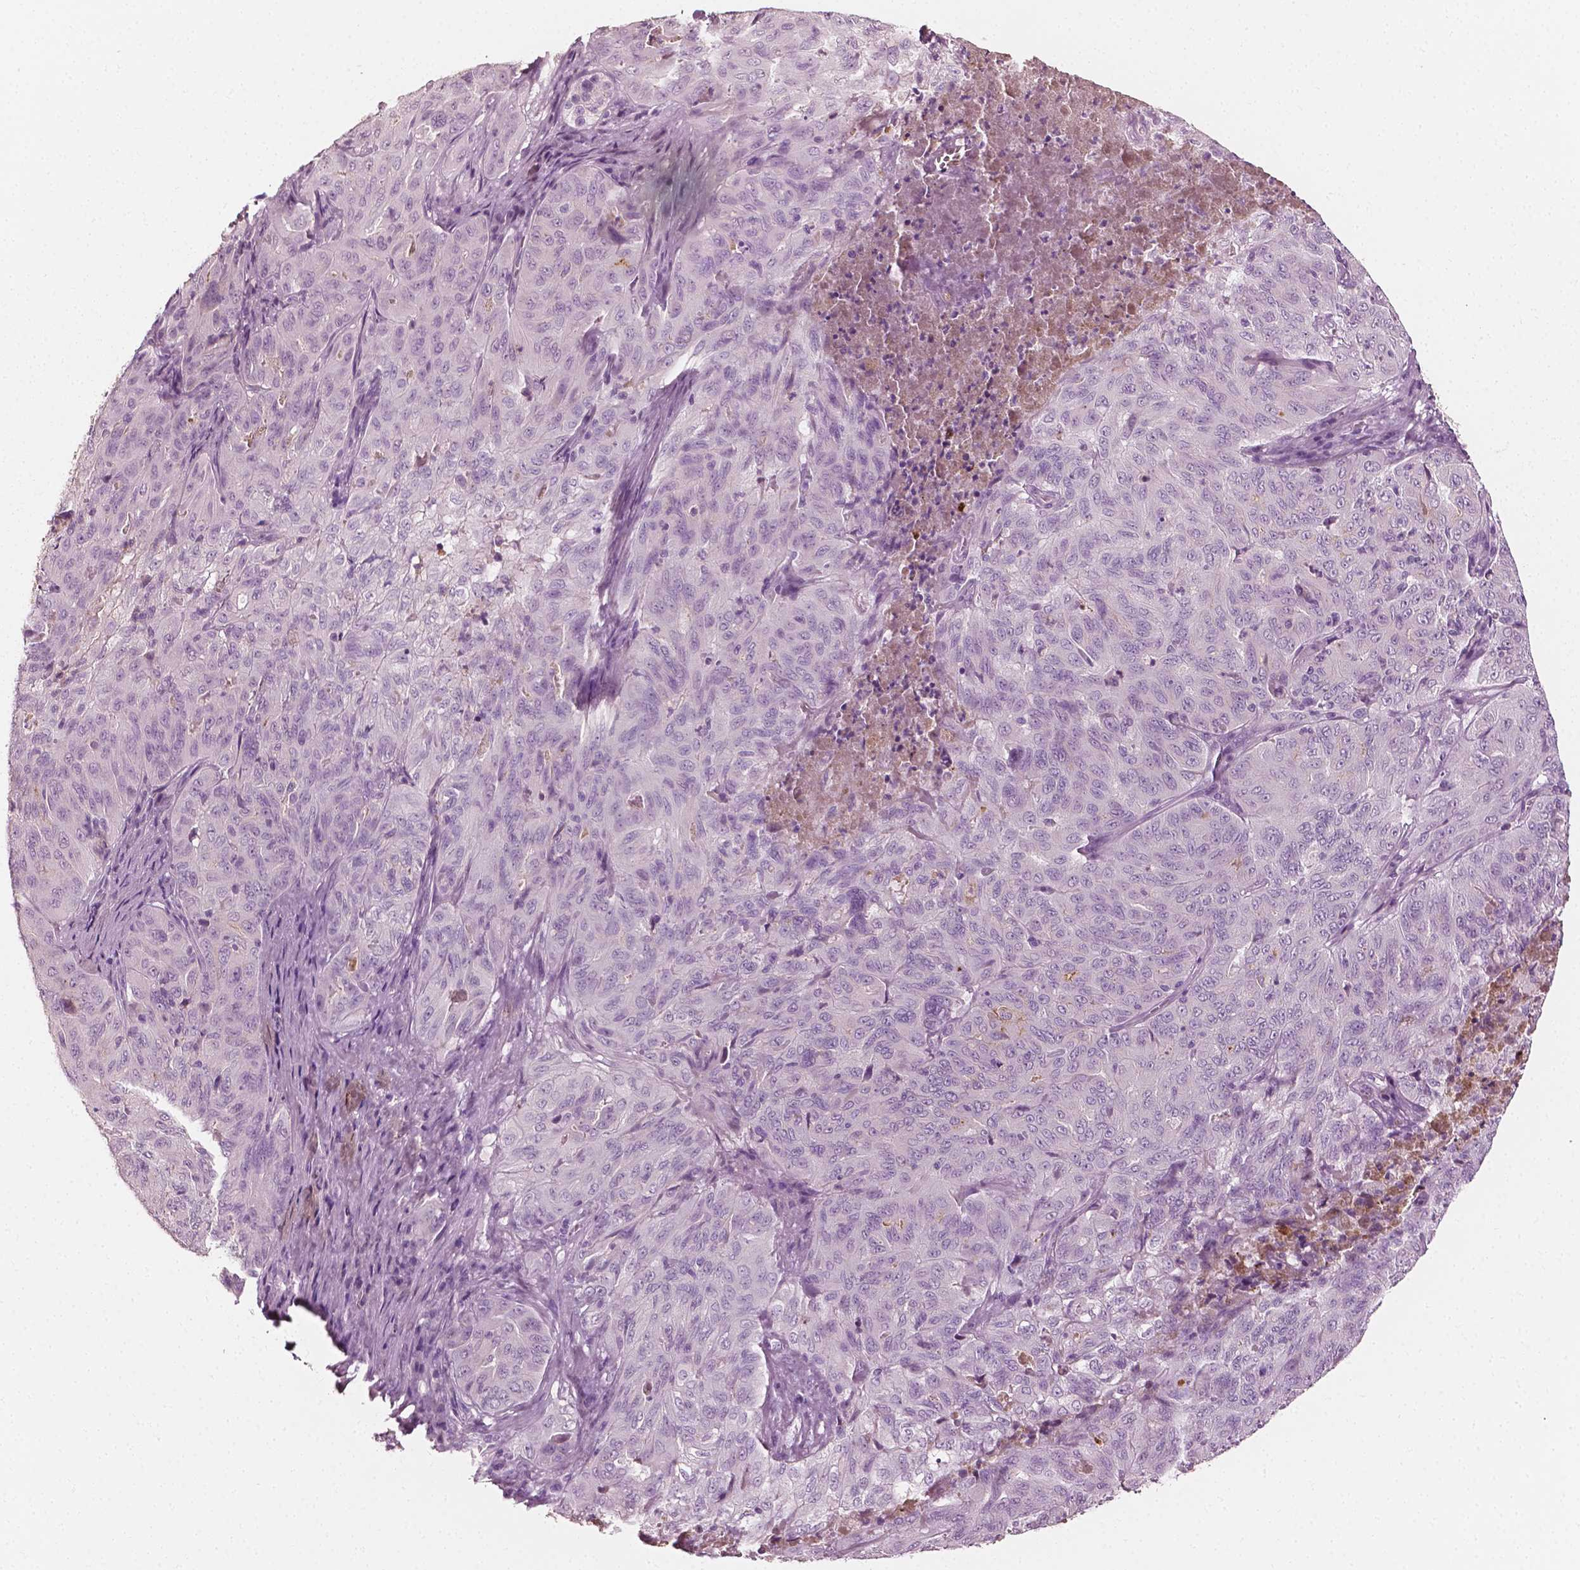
{"staining": {"intensity": "negative", "quantity": "none", "location": "none"}, "tissue": "pancreatic cancer", "cell_type": "Tumor cells", "image_type": "cancer", "snomed": [{"axis": "morphology", "description": "Adenocarcinoma, NOS"}, {"axis": "topography", "description": "Pancreas"}], "caption": "IHC image of human pancreatic cancer (adenocarcinoma) stained for a protein (brown), which shows no positivity in tumor cells. (DAB (3,3'-diaminobenzidine) immunohistochemistry (IHC), high magnification).", "gene": "APOA4", "patient": {"sex": "male", "age": 63}}